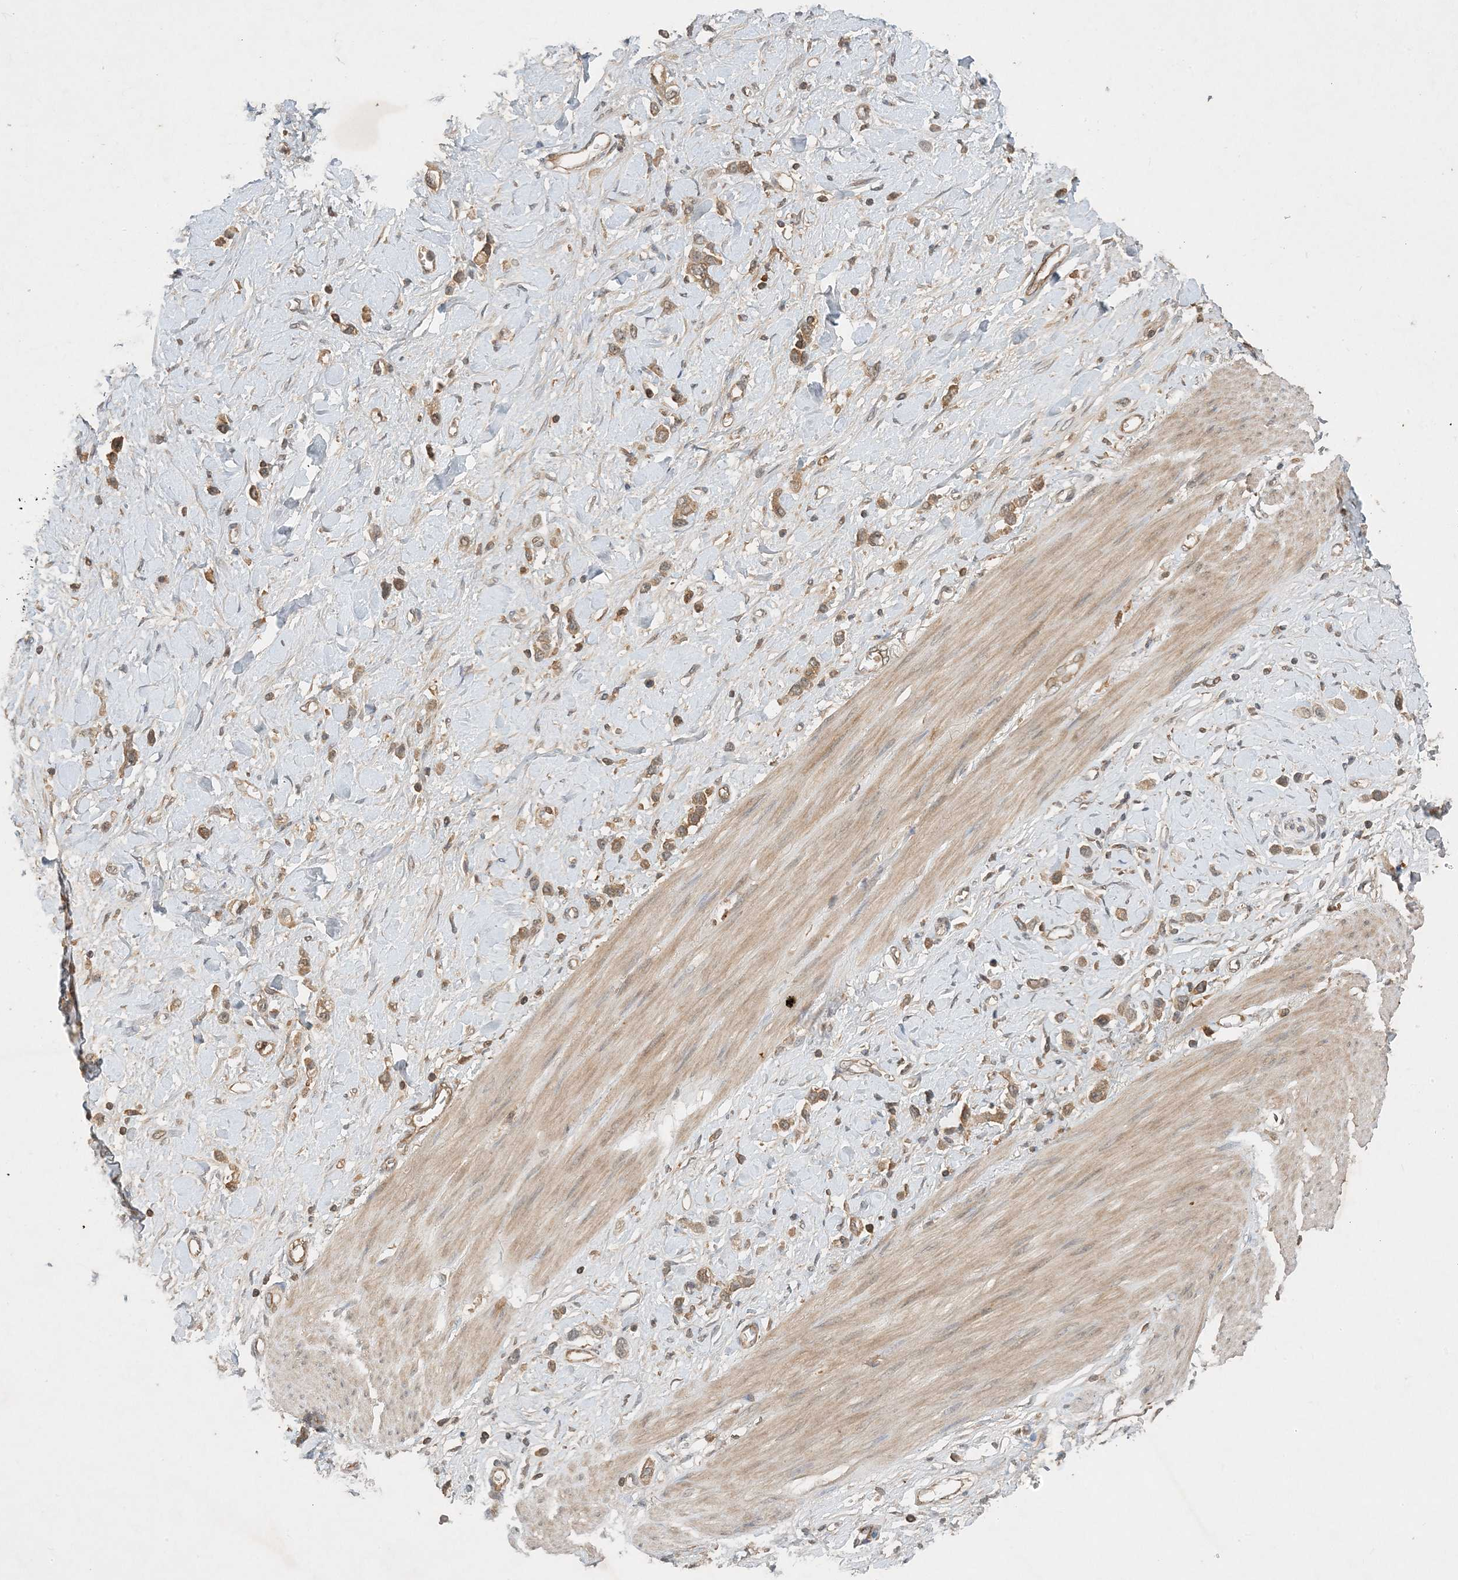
{"staining": {"intensity": "moderate", "quantity": ">75%", "location": "cytoplasmic/membranous"}, "tissue": "stomach cancer", "cell_type": "Tumor cells", "image_type": "cancer", "snomed": [{"axis": "morphology", "description": "Normal tissue, NOS"}, {"axis": "morphology", "description": "Adenocarcinoma, NOS"}, {"axis": "topography", "description": "Stomach, upper"}, {"axis": "topography", "description": "Stomach"}], "caption": "This micrograph displays IHC staining of human stomach adenocarcinoma, with medium moderate cytoplasmic/membranous staining in about >75% of tumor cells.", "gene": "ZCCHC4", "patient": {"sex": "female", "age": 65}}